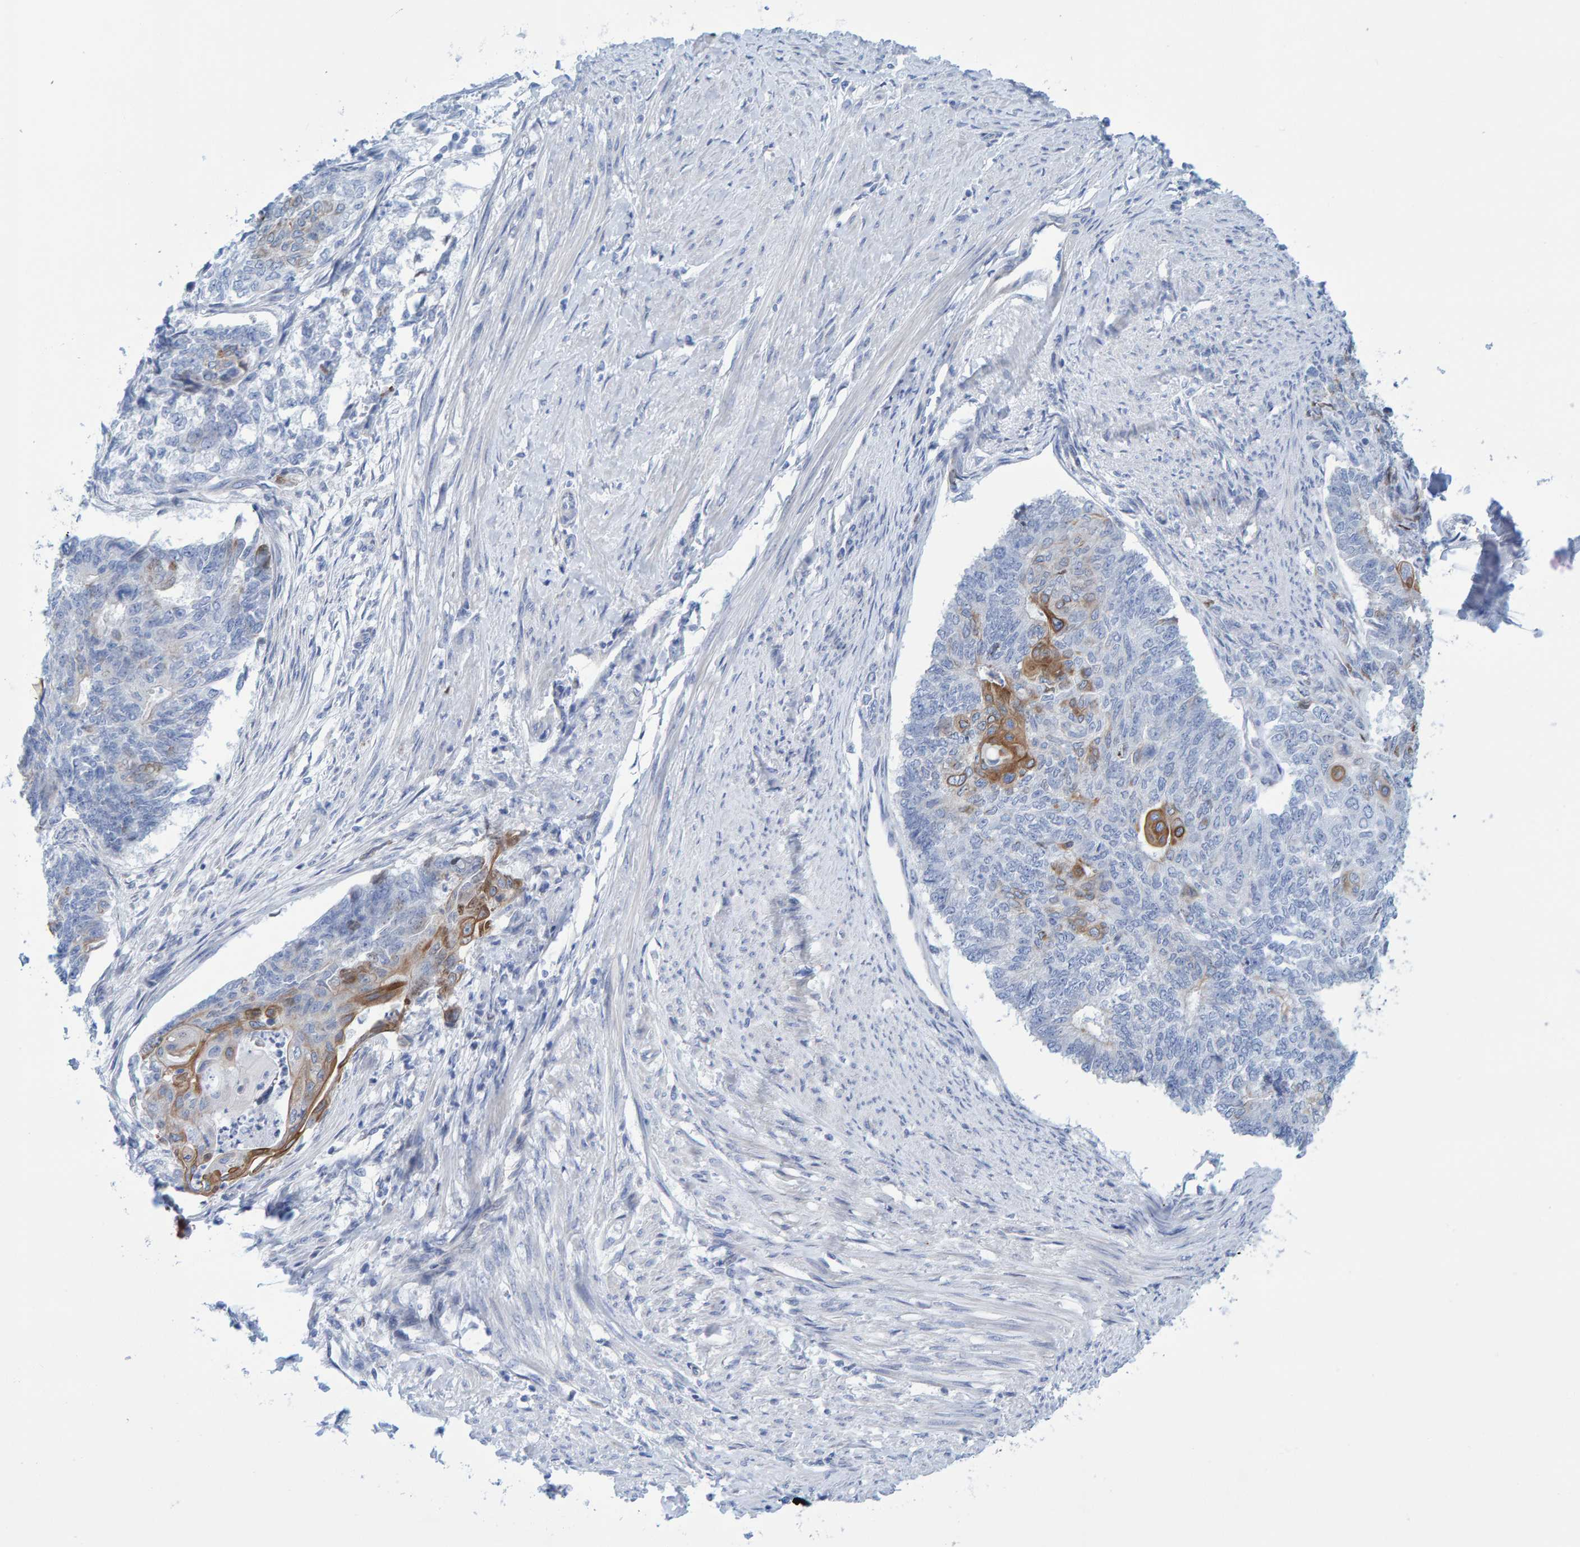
{"staining": {"intensity": "moderate", "quantity": "<25%", "location": "cytoplasmic/membranous"}, "tissue": "endometrial cancer", "cell_type": "Tumor cells", "image_type": "cancer", "snomed": [{"axis": "morphology", "description": "Adenocarcinoma, NOS"}, {"axis": "topography", "description": "Endometrium"}], "caption": "A low amount of moderate cytoplasmic/membranous staining is appreciated in about <25% of tumor cells in adenocarcinoma (endometrial) tissue.", "gene": "JAKMIP3", "patient": {"sex": "female", "age": 32}}